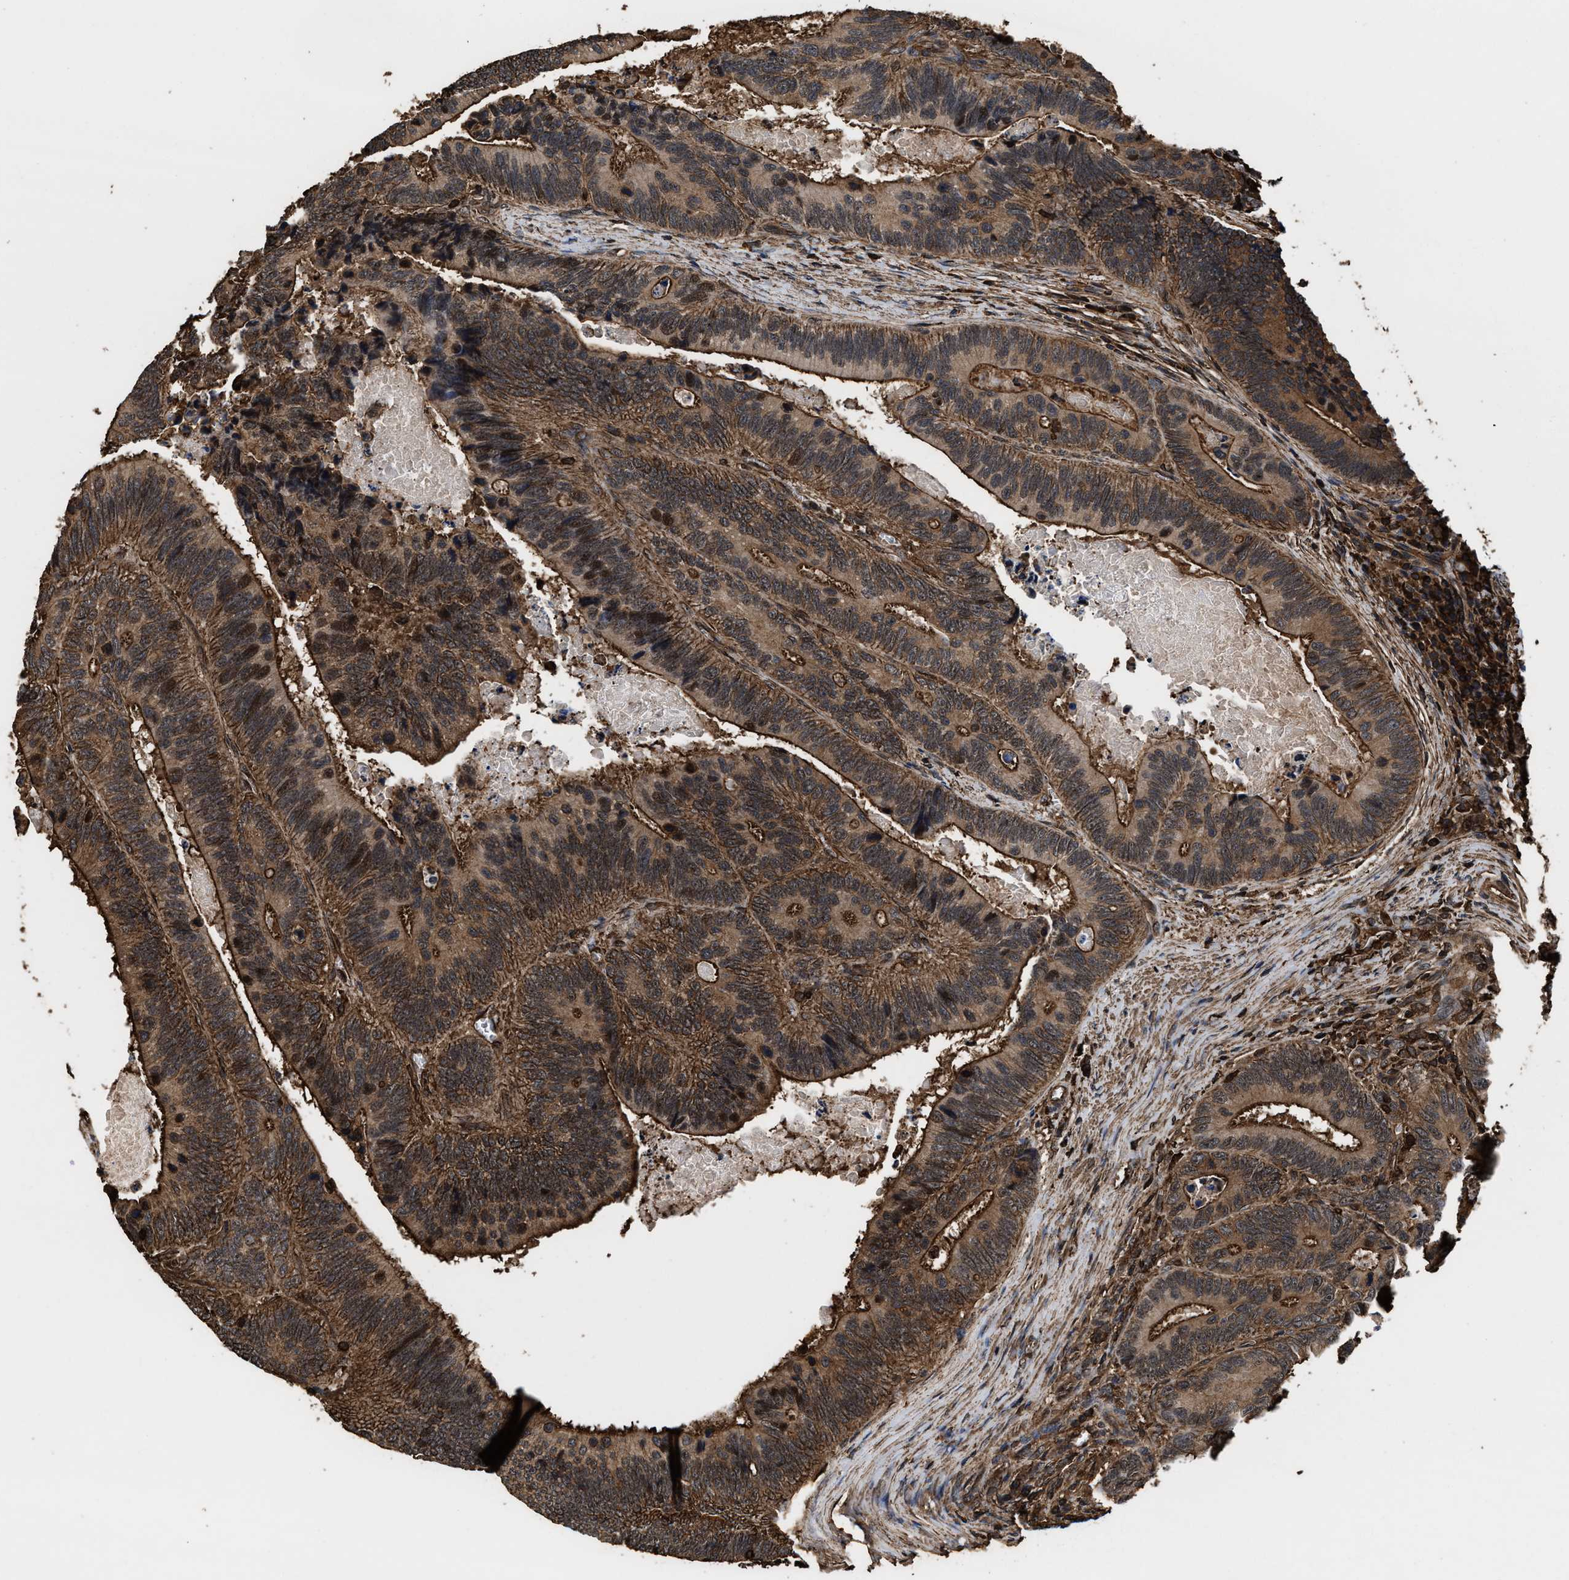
{"staining": {"intensity": "moderate", "quantity": ">75%", "location": "cytoplasmic/membranous,nuclear"}, "tissue": "colorectal cancer", "cell_type": "Tumor cells", "image_type": "cancer", "snomed": [{"axis": "morphology", "description": "Inflammation, NOS"}, {"axis": "morphology", "description": "Adenocarcinoma, NOS"}, {"axis": "topography", "description": "Colon"}], "caption": "Colorectal cancer stained for a protein reveals moderate cytoplasmic/membranous and nuclear positivity in tumor cells.", "gene": "KBTBD2", "patient": {"sex": "male", "age": 72}}